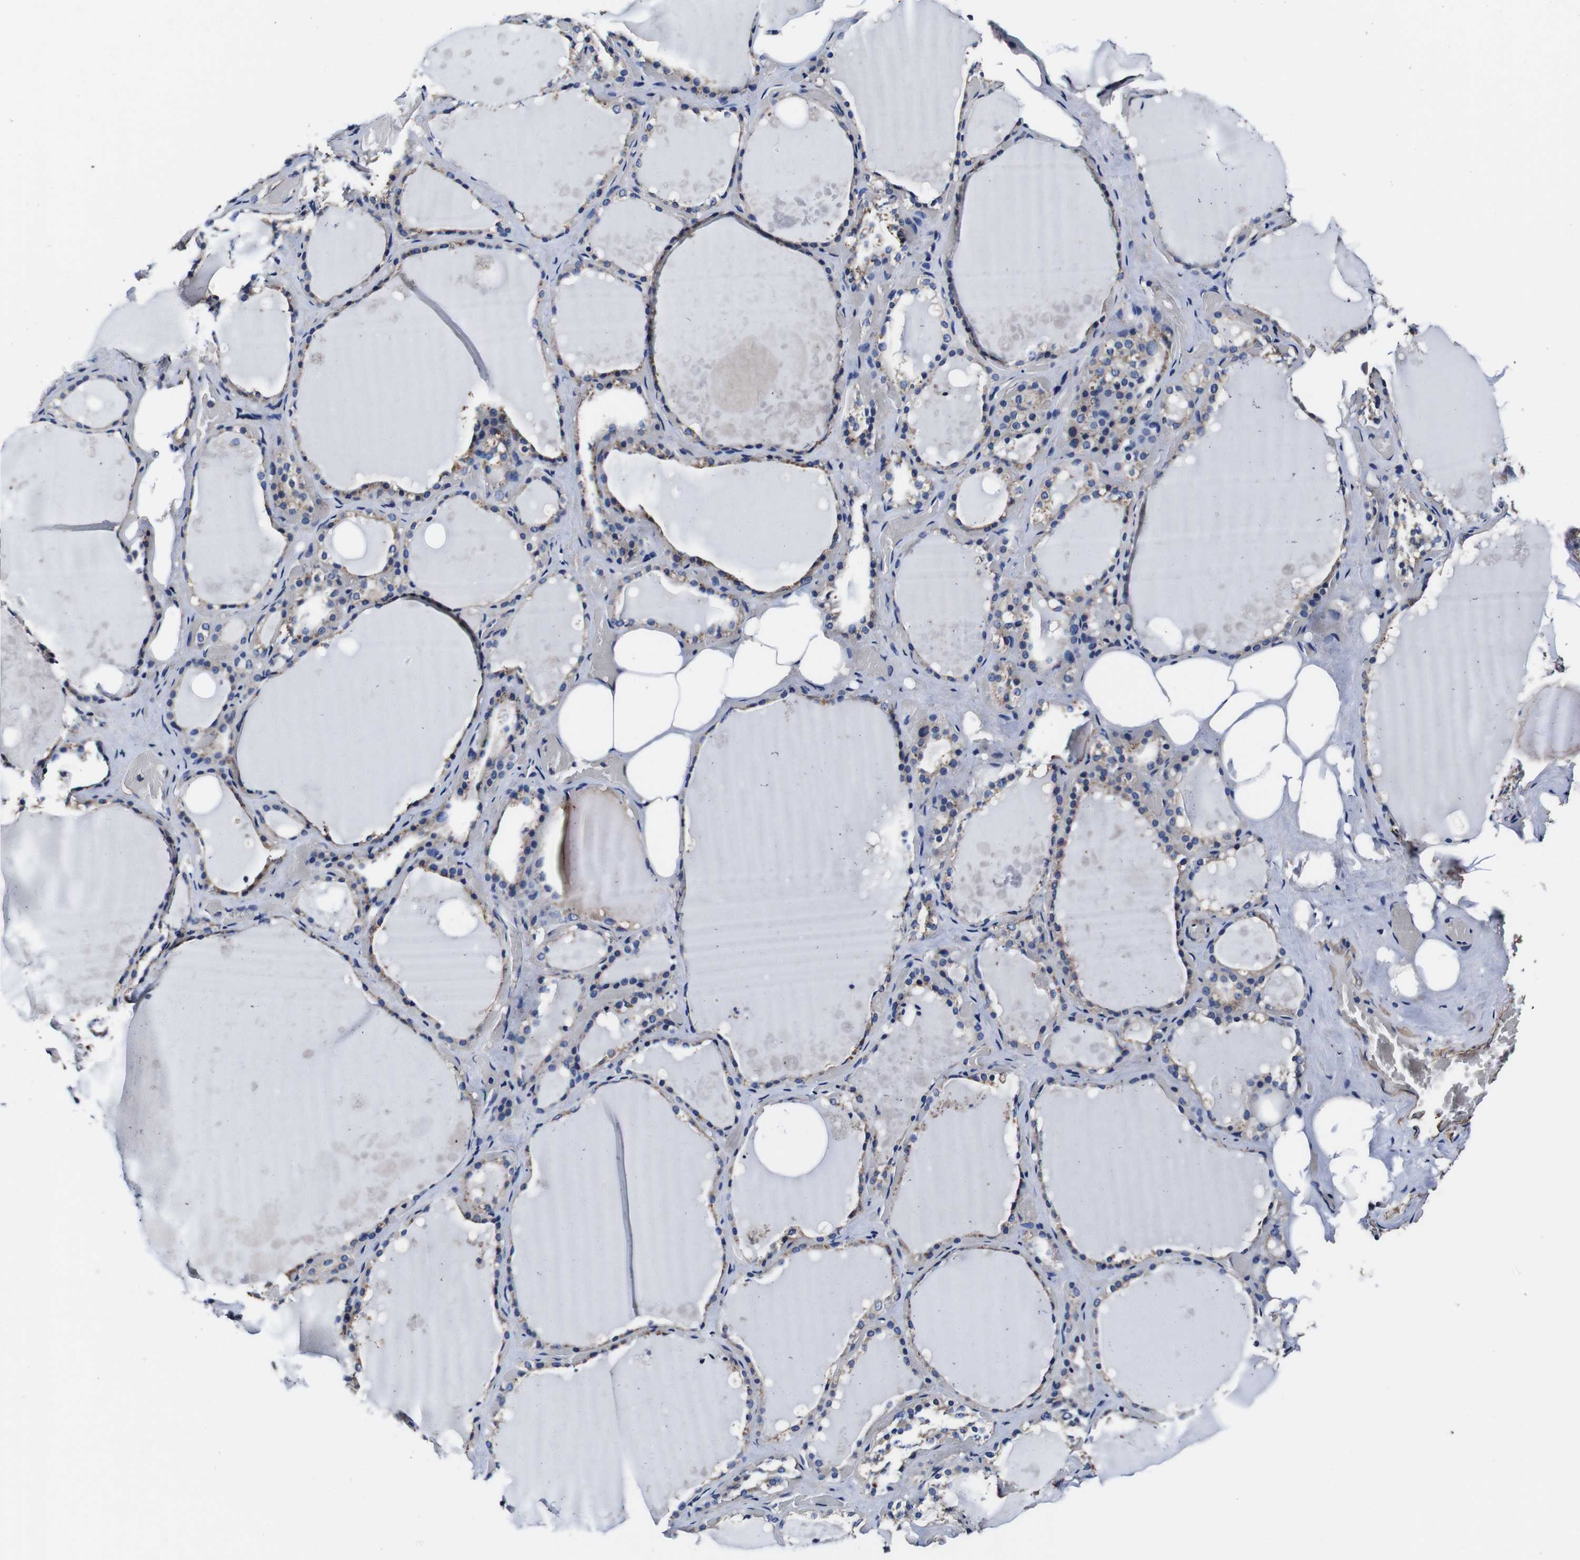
{"staining": {"intensity": "weak", "quantity": ">75%", "location": "cytoplasmic/membranous"}, "tissue": "thyroid gland", "cell_type": "Glandular cells", "image_type": "normal", "snomed": [{"axis": "morphology", "description": "Normal tissue, NOS"}, {"axis": "topography", "description": "Thyroid gland"}], "caption": "Thyroid gland stained with immunohistochemistry (IHC) reveals weak cytoplasmic/membranous staining in approximately >75% of glandular cells. Using DAB (3,3'-diaminobenzidine) (brown) and hematoxylin (blue) stains, captured at high magnification using brightfield microscopy.", "gene": "PDCD6IP", "patient": {"sex": "male", "age": 61}}